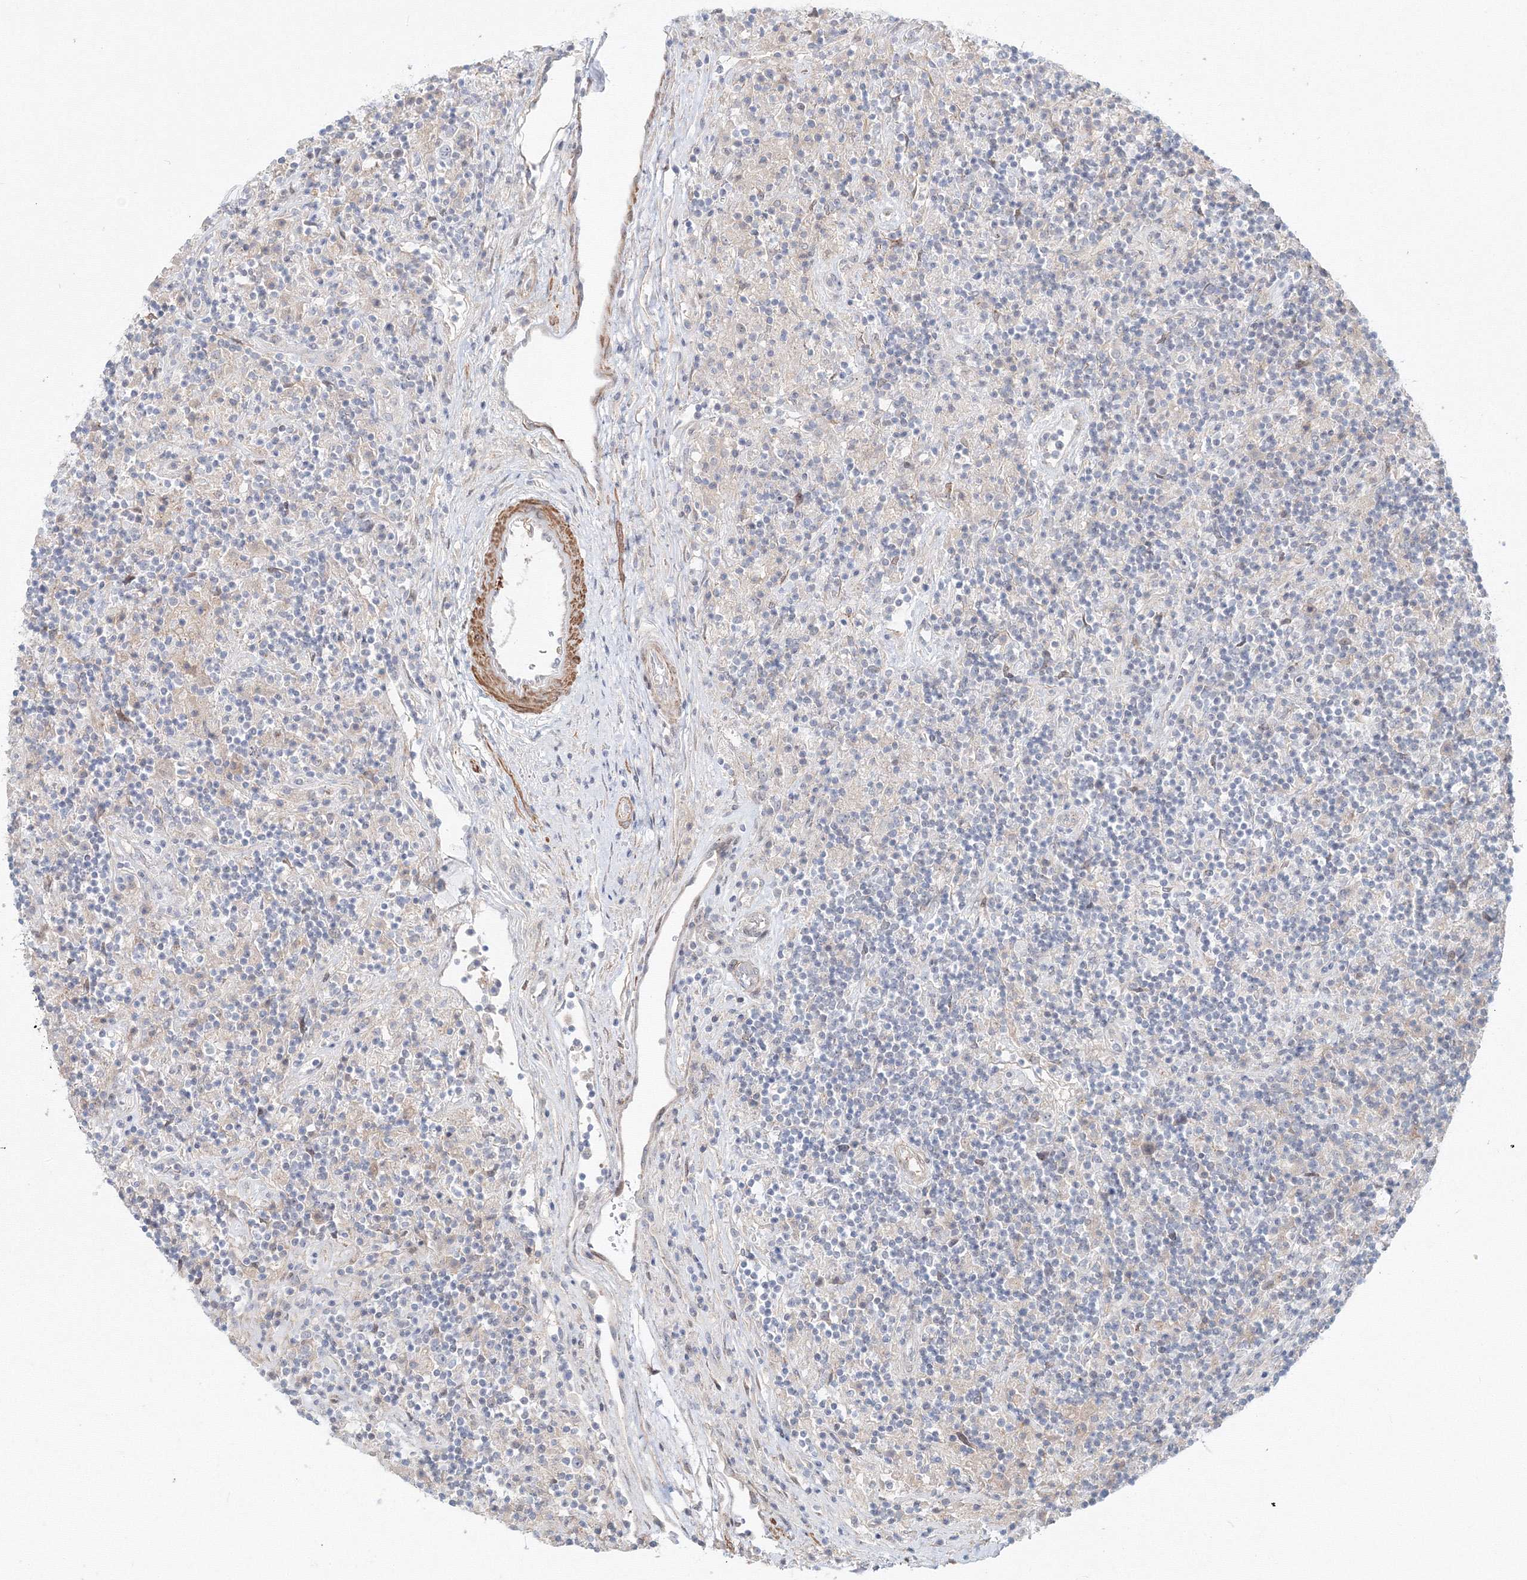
{"staining": {"intensity": "negative", "quantity": "none", "location": "none"}, "tissue": "lymphoma", "cell_type": "Tumor cells", "image_type": "cancer", "snomed": [{"axis": "morphology", "description": "Hodgkin's disease, NOS"}, {"axis": "topography", "description": "Lymph node"}], "caption": "Lymphoma stained for a protein using IHC shows no positivity tumor cells.", "gene": "ARHGAP21", "patient": {"sex": "male", "age": 70}}